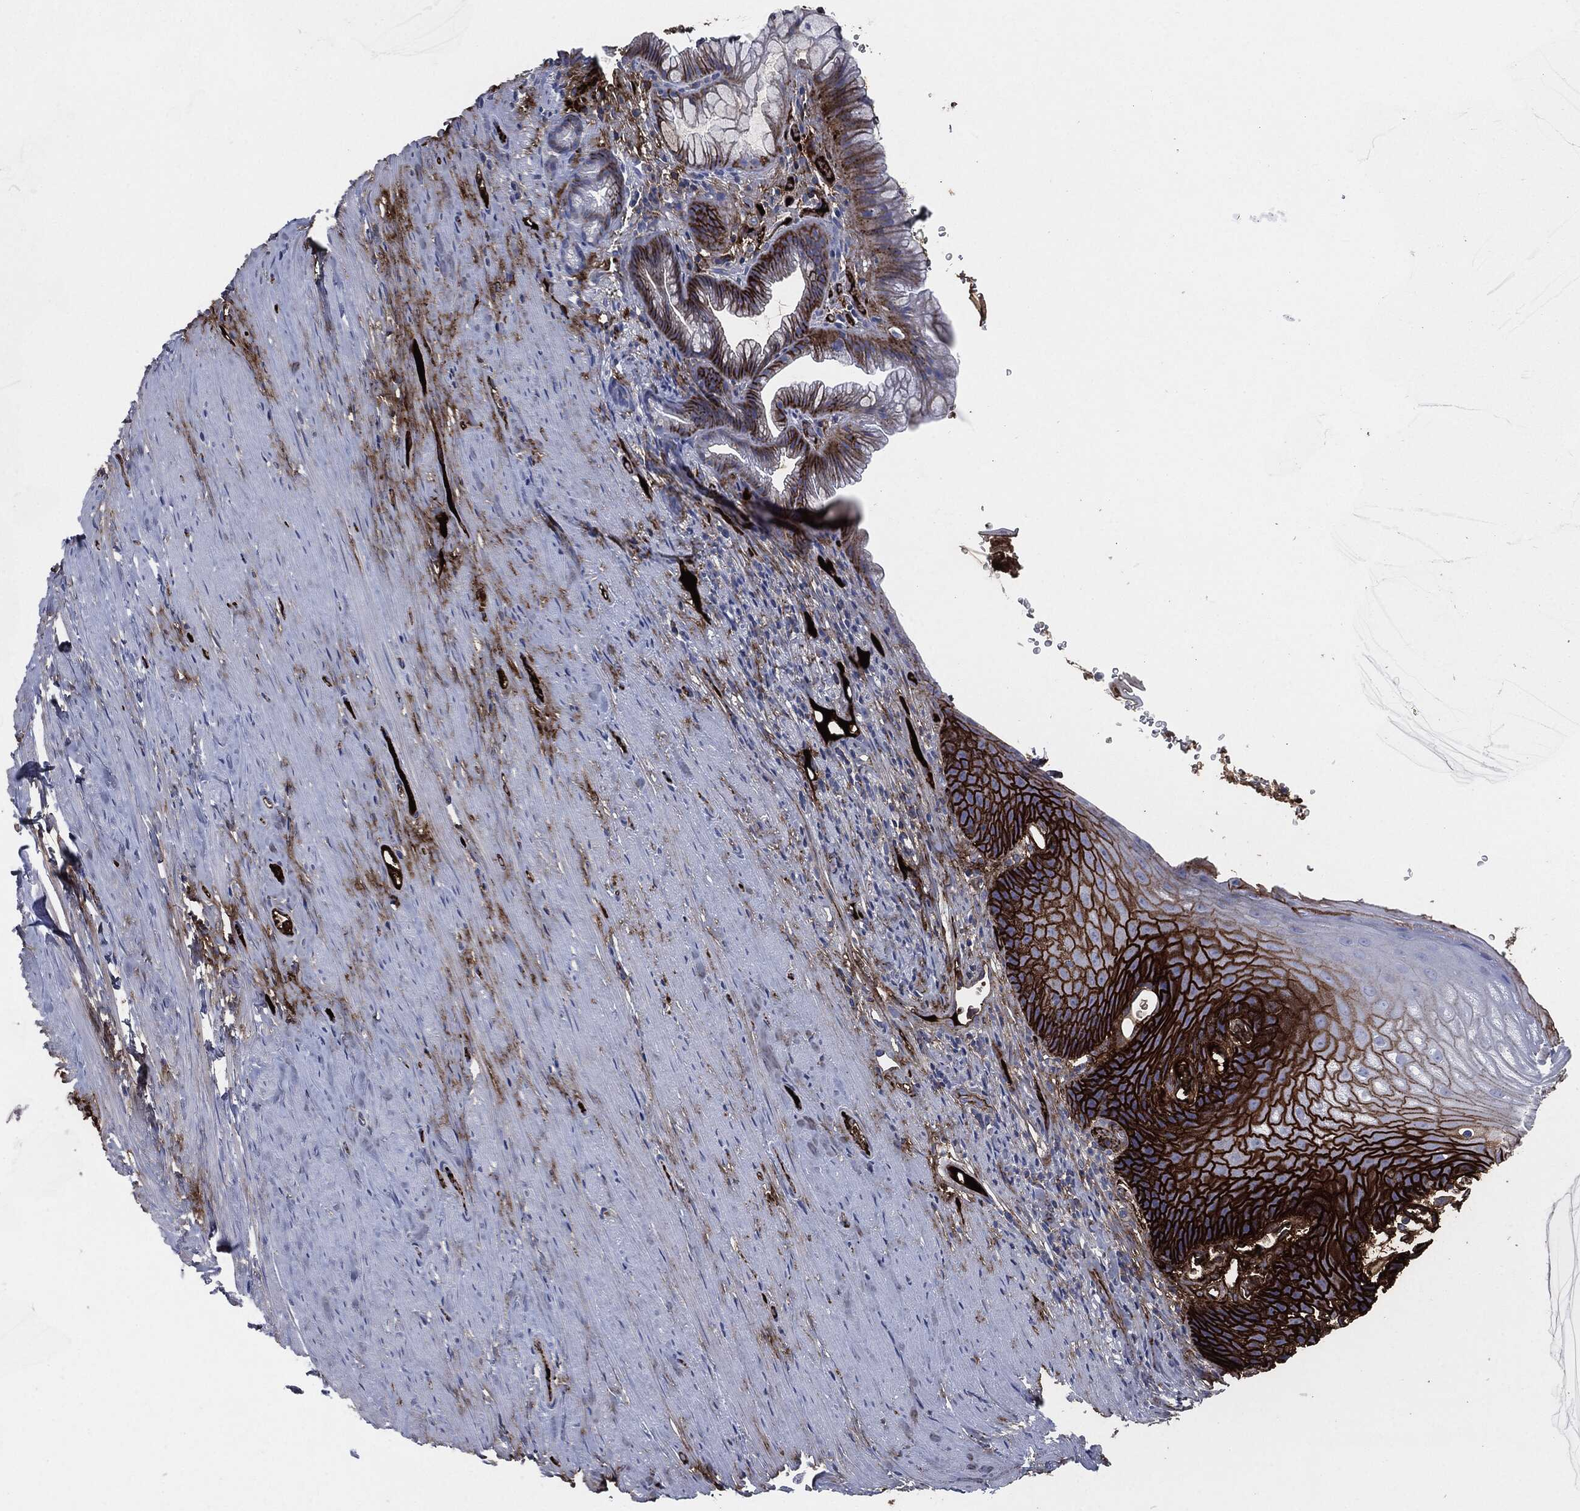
{"staining": {"intensity": "strong", "quantity": "25%-75%", "location": "cytoplasmic/membranous"}, "tissue": "esophagus", "cell_type": "Squamous epithelial cells", "image_type": "normal", "snomed": [{"axis": "morphology", "description": "Normal tissue, NOS"}, {"axis": "topography", "description": "Esophagus"}], "caption": "Immunohistochemistry (IHC) (DAB) staining of unremarkable human esophagus reveals strong cytoplasmic/membranous protein expression in approximately 25%-75% of squamous epithelial cells.", "gene": "APOB", "patient": {"sex": "male", "age": 64}}